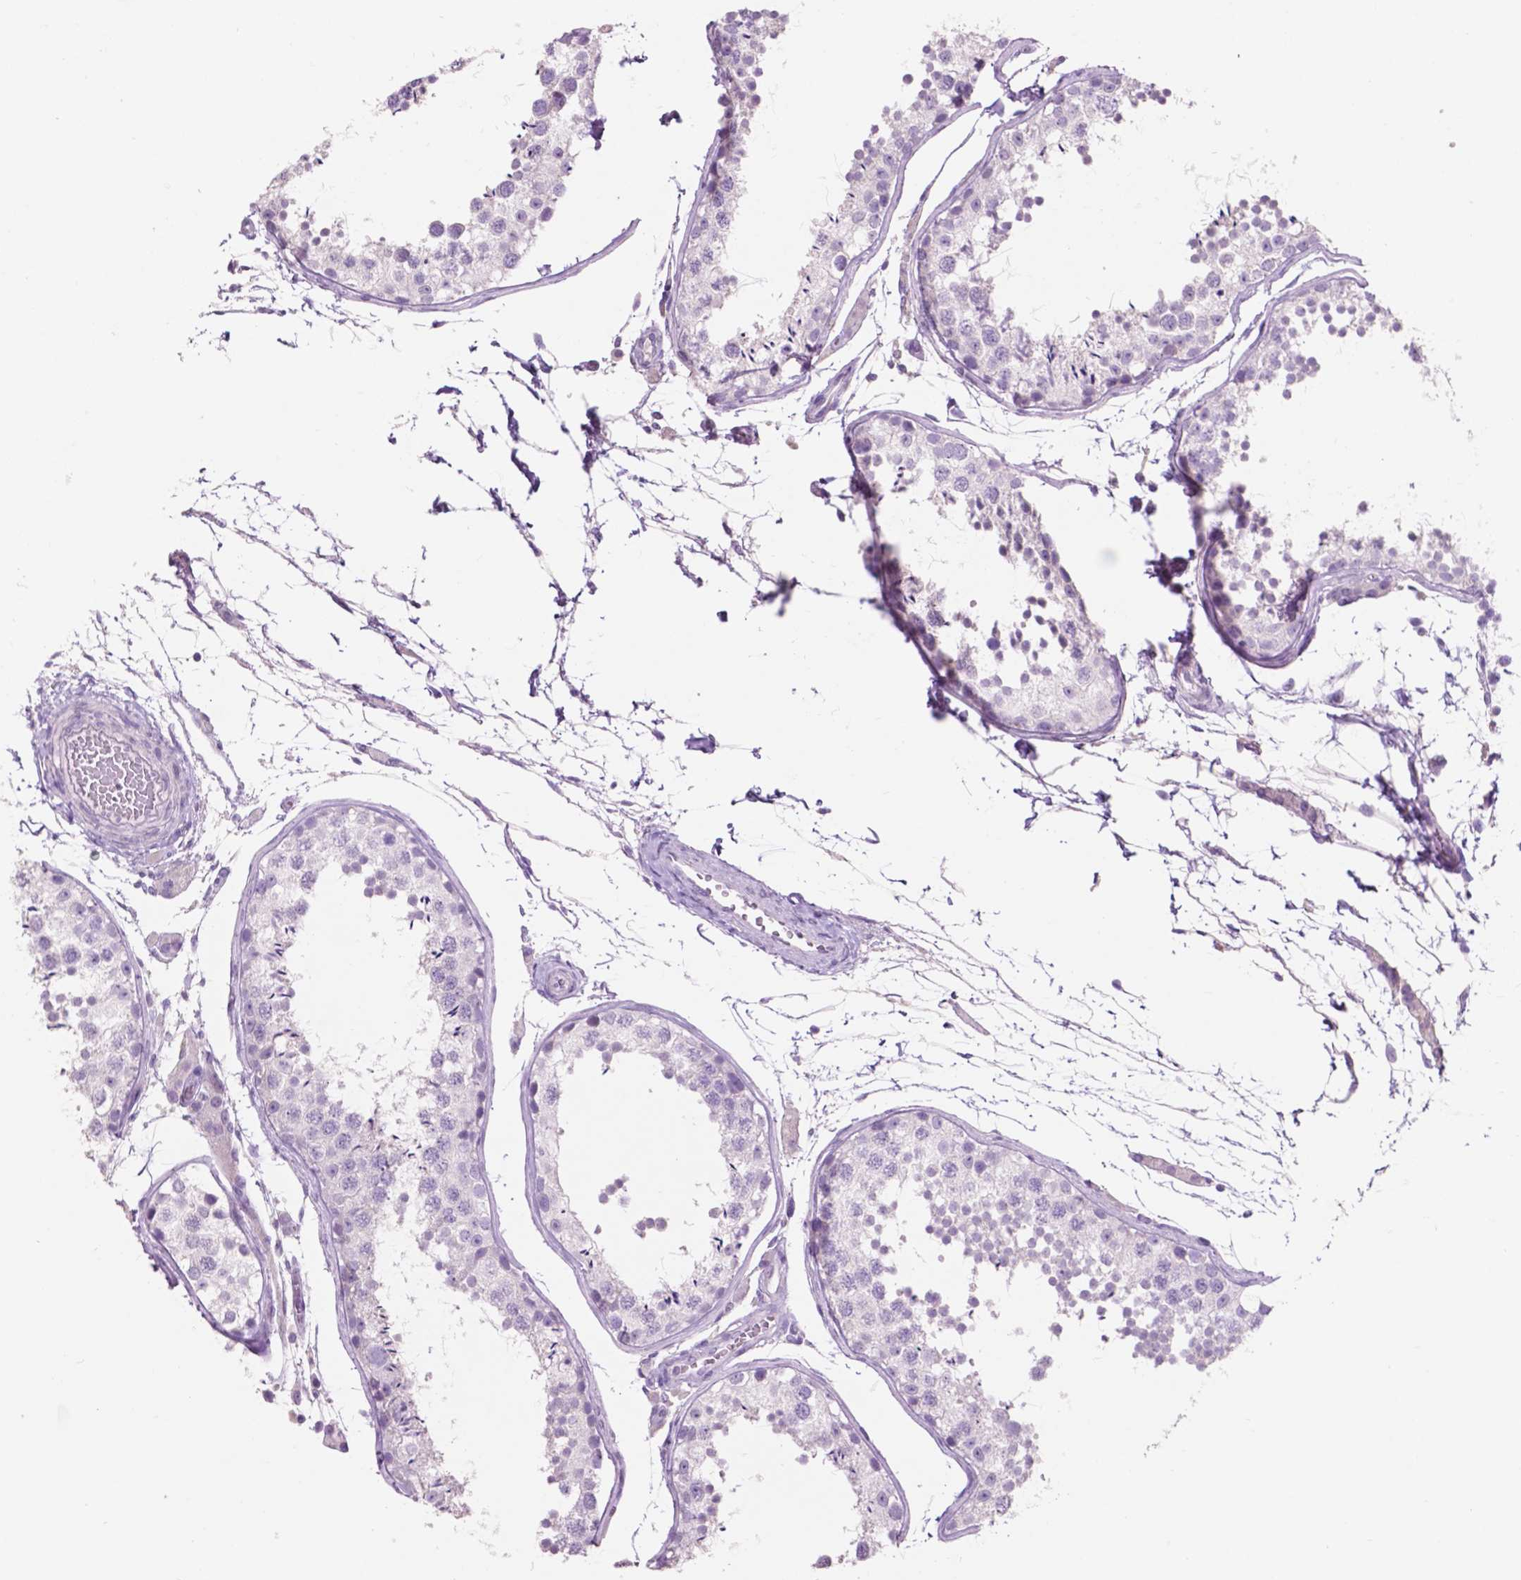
{"staining": {"intensity": "negative", "quantity": "none", "location": "none"}, "tissue": "testis", "cell_type": "Cells in seminiferous ducts", "image_type": "normal", "snomed": [{"axis": "morphology", "description": "Normal tissue, NOS"}, {"axis": "topography", "description": "Testis"}], "caption": "High magnification brightfield microscopy of benign testis stained with DAB (3,3'-diaminobenzidine) (brown) and counterstained with hematoxylin (blue): cells in seminiferous ducts show no significant staining.", "gene": "IDO1", "patient": {"sex": "male", "age": 29}}